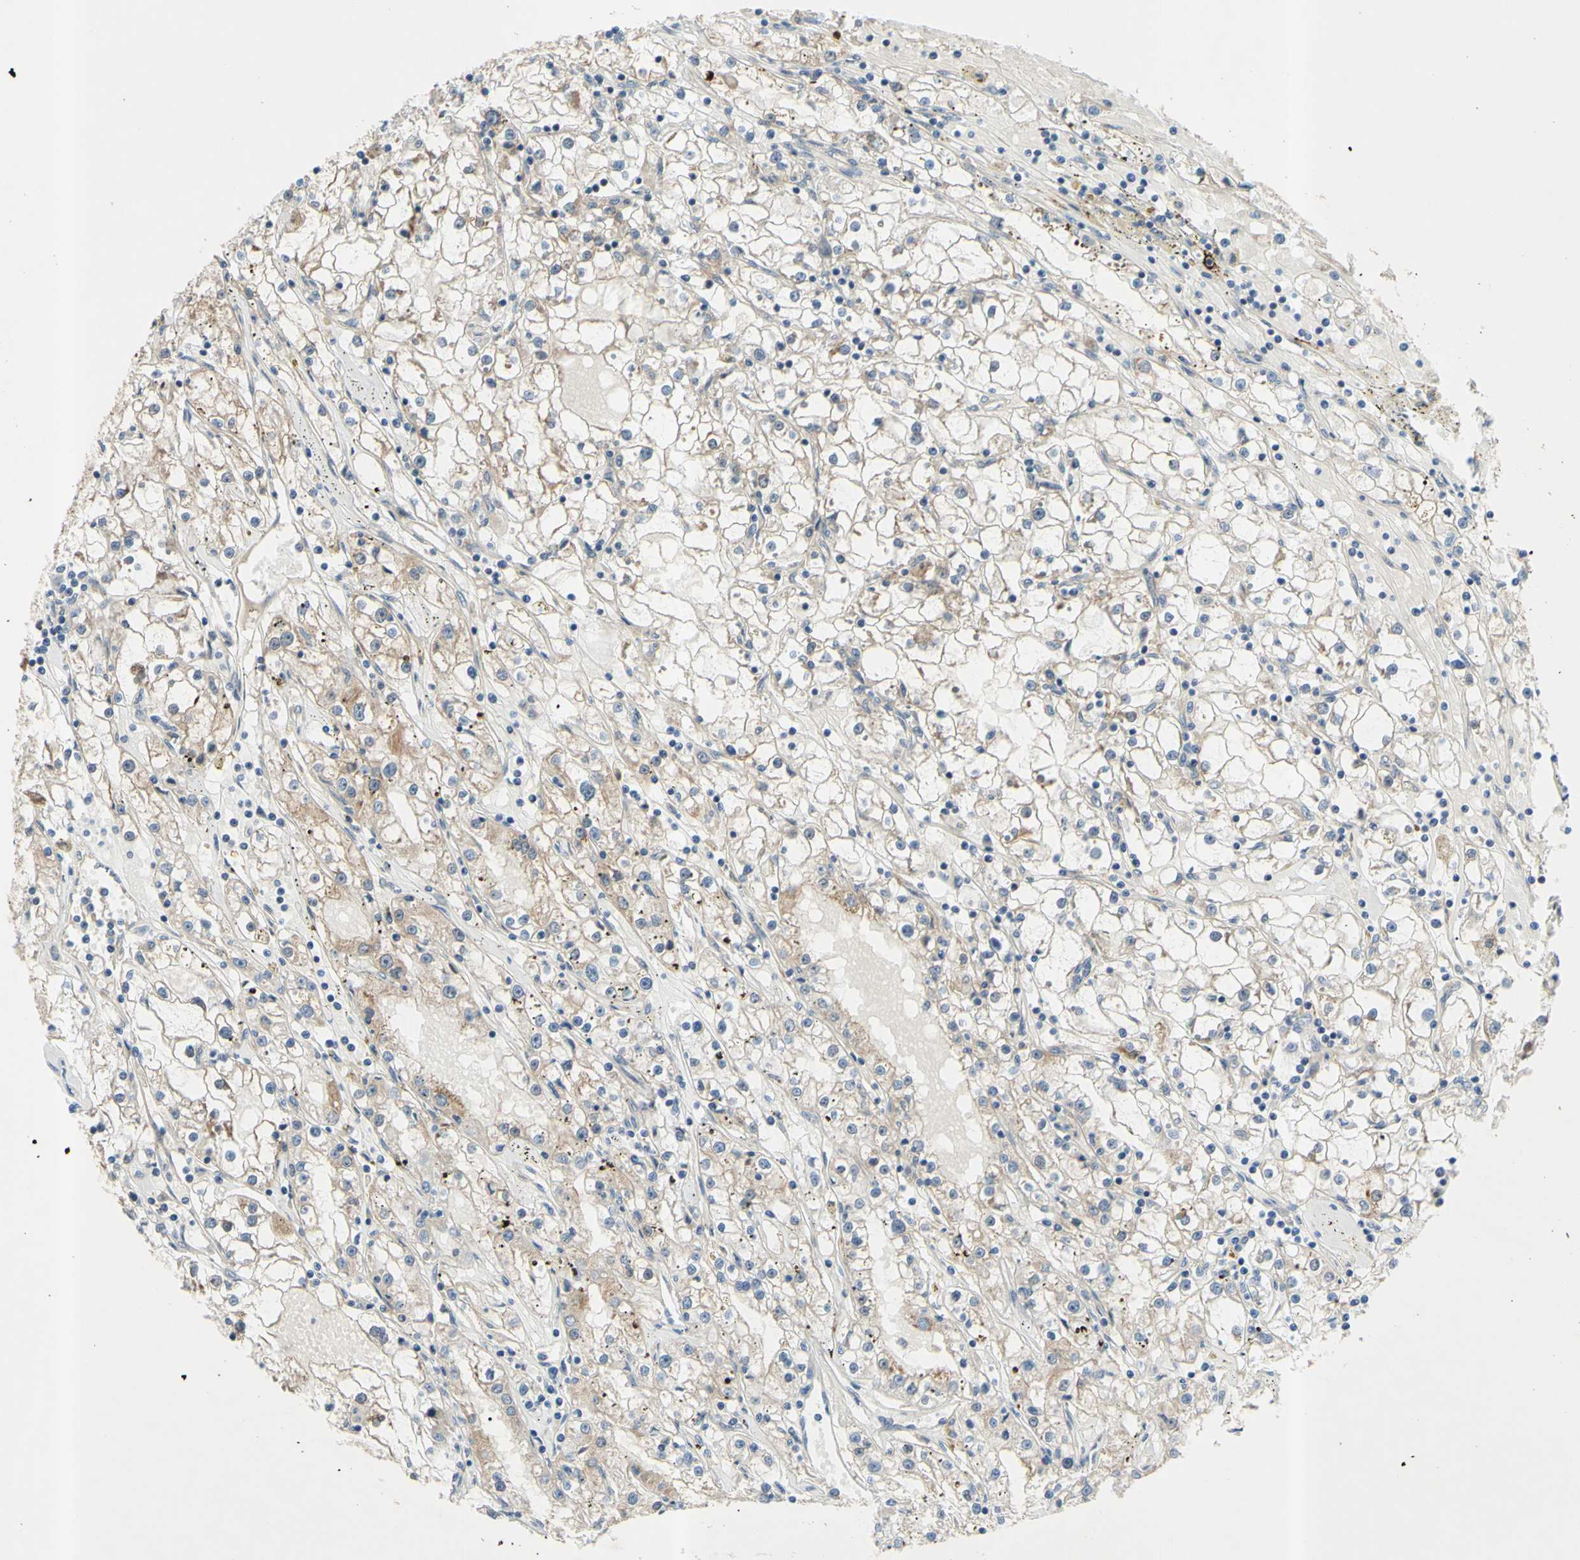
{"staining": {"intensity": "negative", "quantity": "none", "location": "none"}, "tissue": "renal cancer", "cell_type": "Tumor cells", "image_type": "cancer", "snomed": [{"axis": "morphology", "description": "Adenocarcinoma, NOS"}, {"axis": "topography", "description": "Kidney"}], "caption": "Image shows no protein staining in tumor cells of renal cancer (adenocarcinoma) tissue.", "gene": "SVIL", "patient": {"sex": "male", "age": 56}}